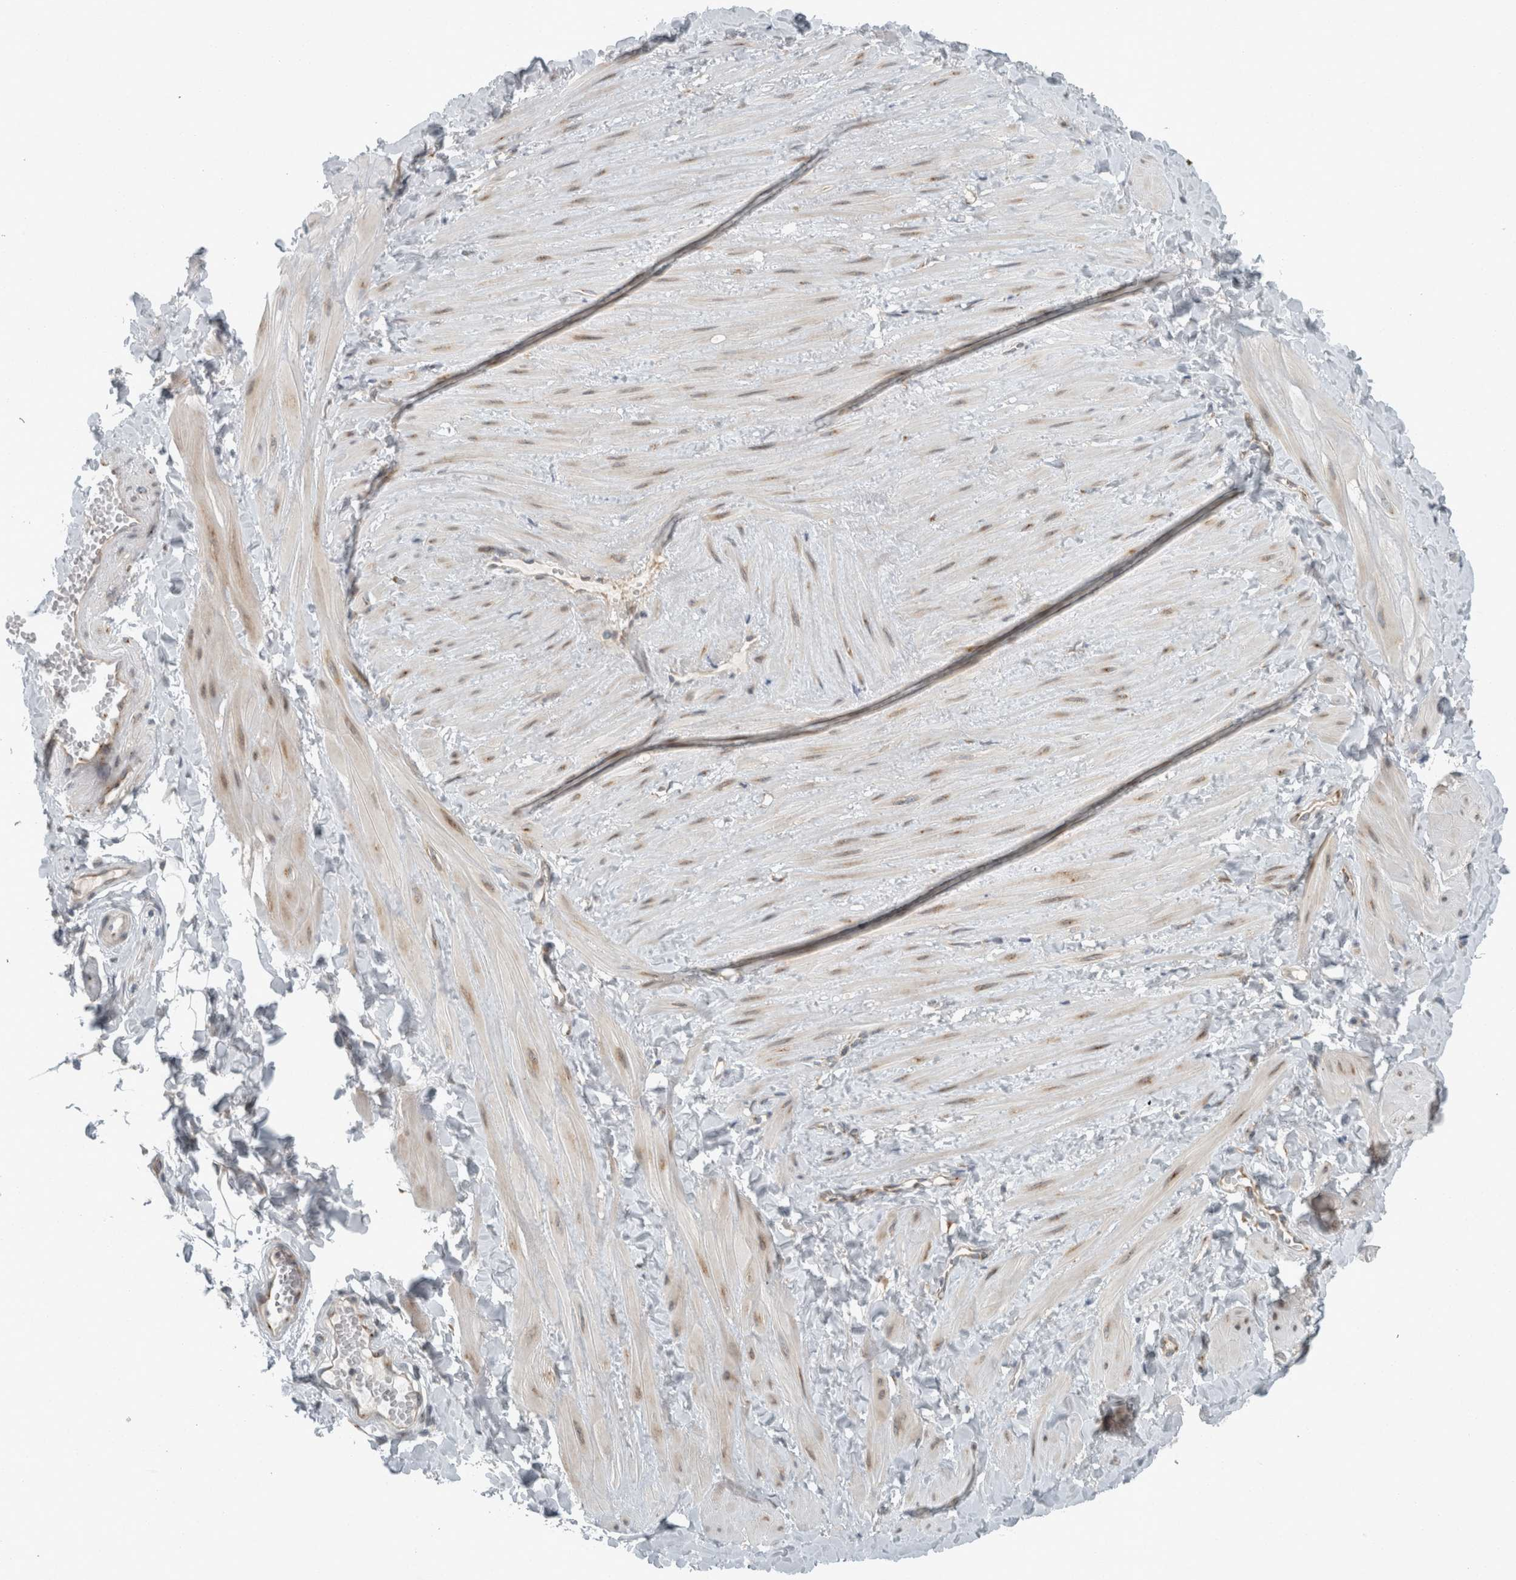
{"staining": {"intensity": "negative", "quantity": "none", "location": "none"}, "tissue": "adipose tissue", "cell_type": "Adipocytes", "image_type": "normal", "snomed": [{"axis": "morphology", "description": "Normal tissue, NOS"}, {"axis": "topography", "description": "Adipose tissue"}, {"axis": "topography", "description": "Vascular tissue"}, {"axis": "topography", "description": "Peripheral nerve tissue"}], "caption": "There is no significant positivity in adipocytes of adipose tissue. (DAB IHC with hematoxylin counter stain).", "gene": "KIF1C", "patient": {"sex": "male", "age": 25}}